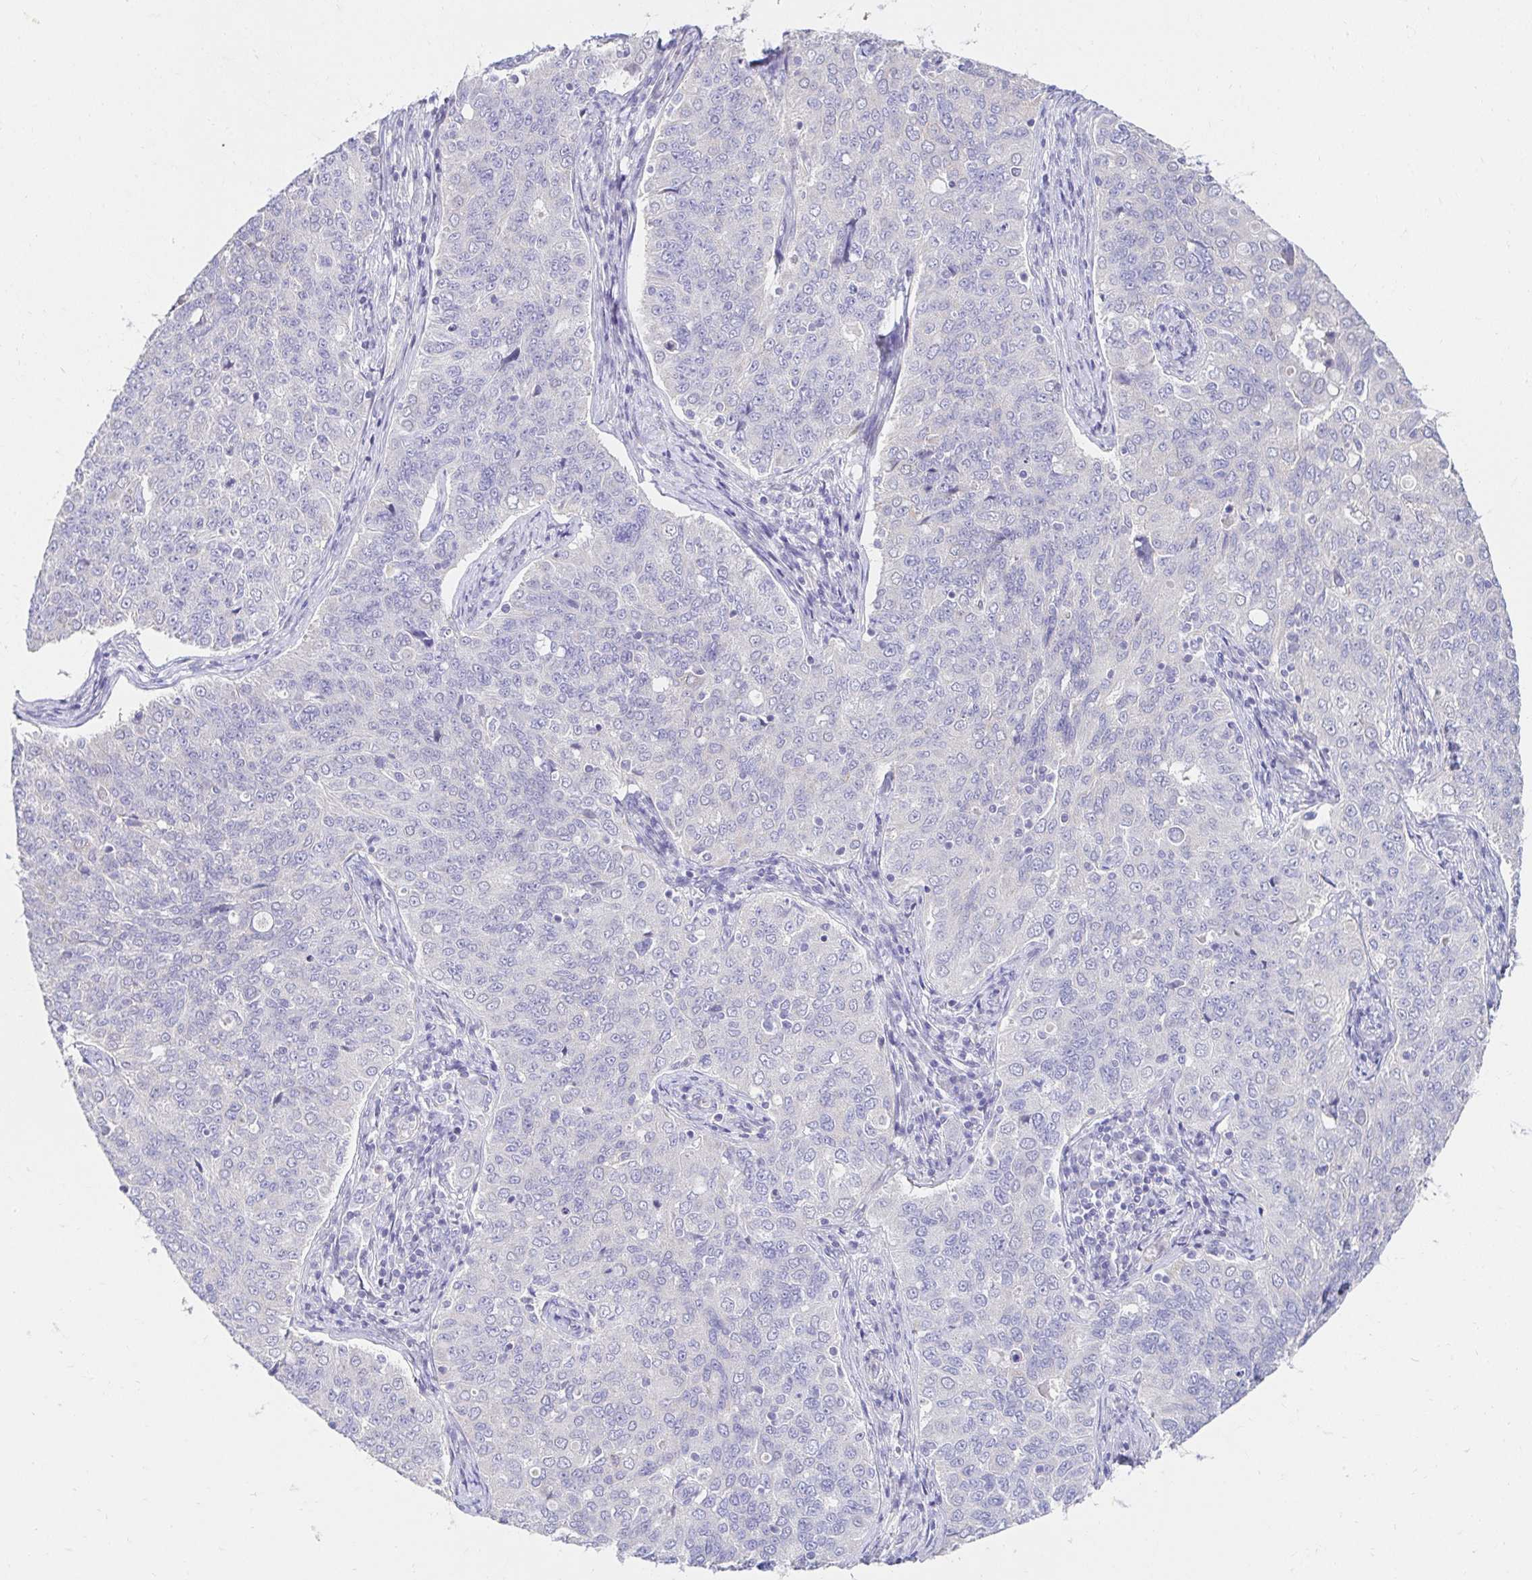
{"staining": {"intensity": "negative", "quantity": "none", "location": "none"}, "tissue": "endometrial cancer", "cell_type": "Tumor cells", "image_type": "cancer", "snomed": [{"axis": "morphology", "description": "Adenocarcinoma, NOS"}, {"axis": "topography", "description": "Endometrium"}], "caption": "An IHC histopathology image of endometrial cancer is shown. There is no staining in tumor cells of endometrial cancer.", "gene": "AKAP14", "patient": {"sex": "female", "age": 43}}